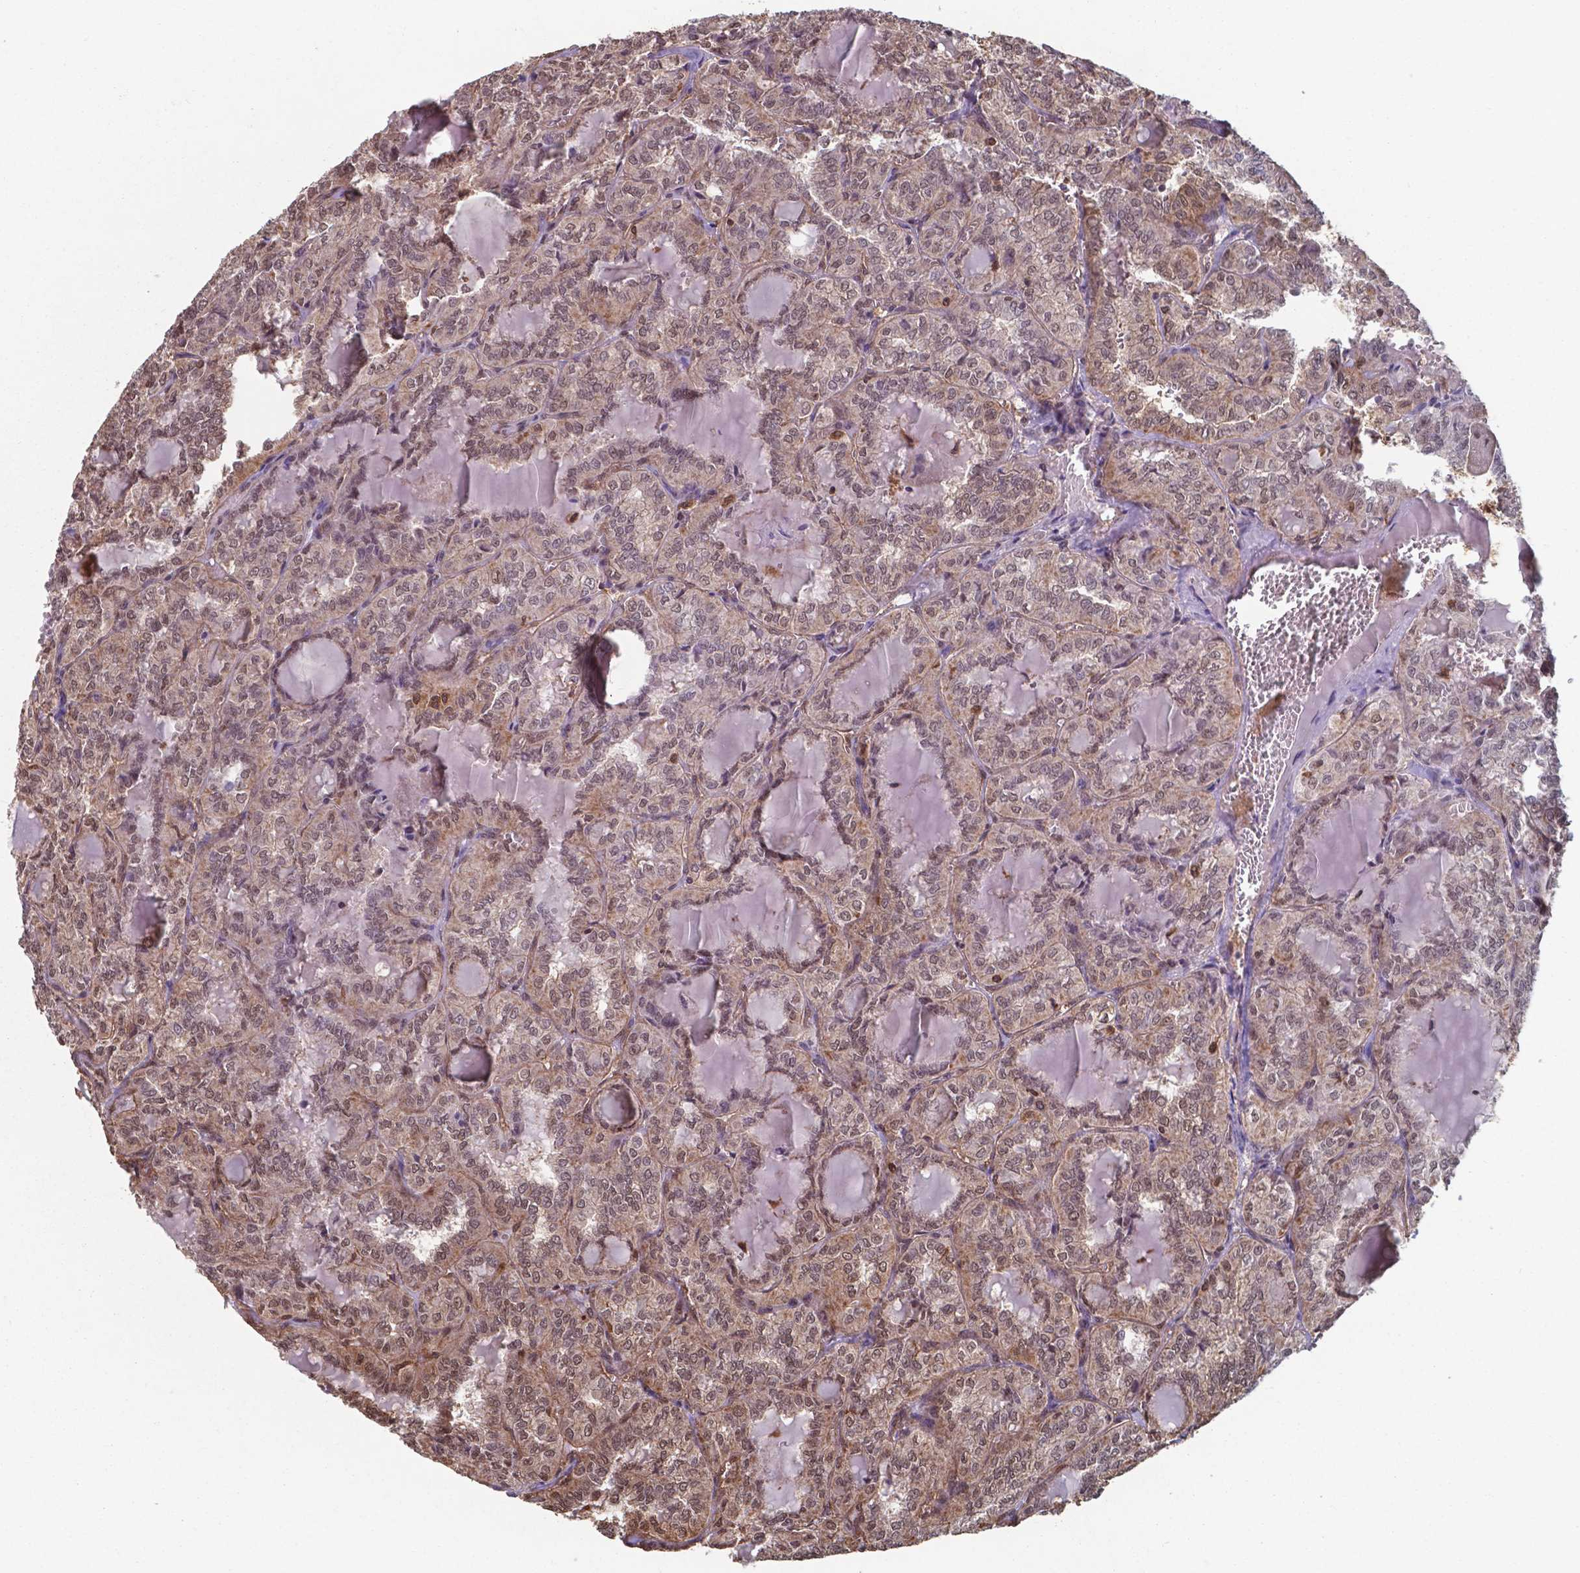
{"staining": {"intensity": "weak", "quantity": "25%-75%", "location": "cytoplasmic/membranous,nuclear"}, "tissue": "thyroid cancer", "cell_type": "Tumor cells", "image_type": "cancer", "snomed": [{"axis": "morphology", "description": "Papillary adenocarcinoma, NOS"}, {"axis": "topography", "description": "Thyroid gland"}], "caption": "Protein expression by IHC displays weak cytoplasmic/membranous and nuclear staining in about 25%-75% of tumor cells in thyroid papillary adenocarcinoma.", "gene": "CHP2", "patient": {"sex": "female", "age": 41}}